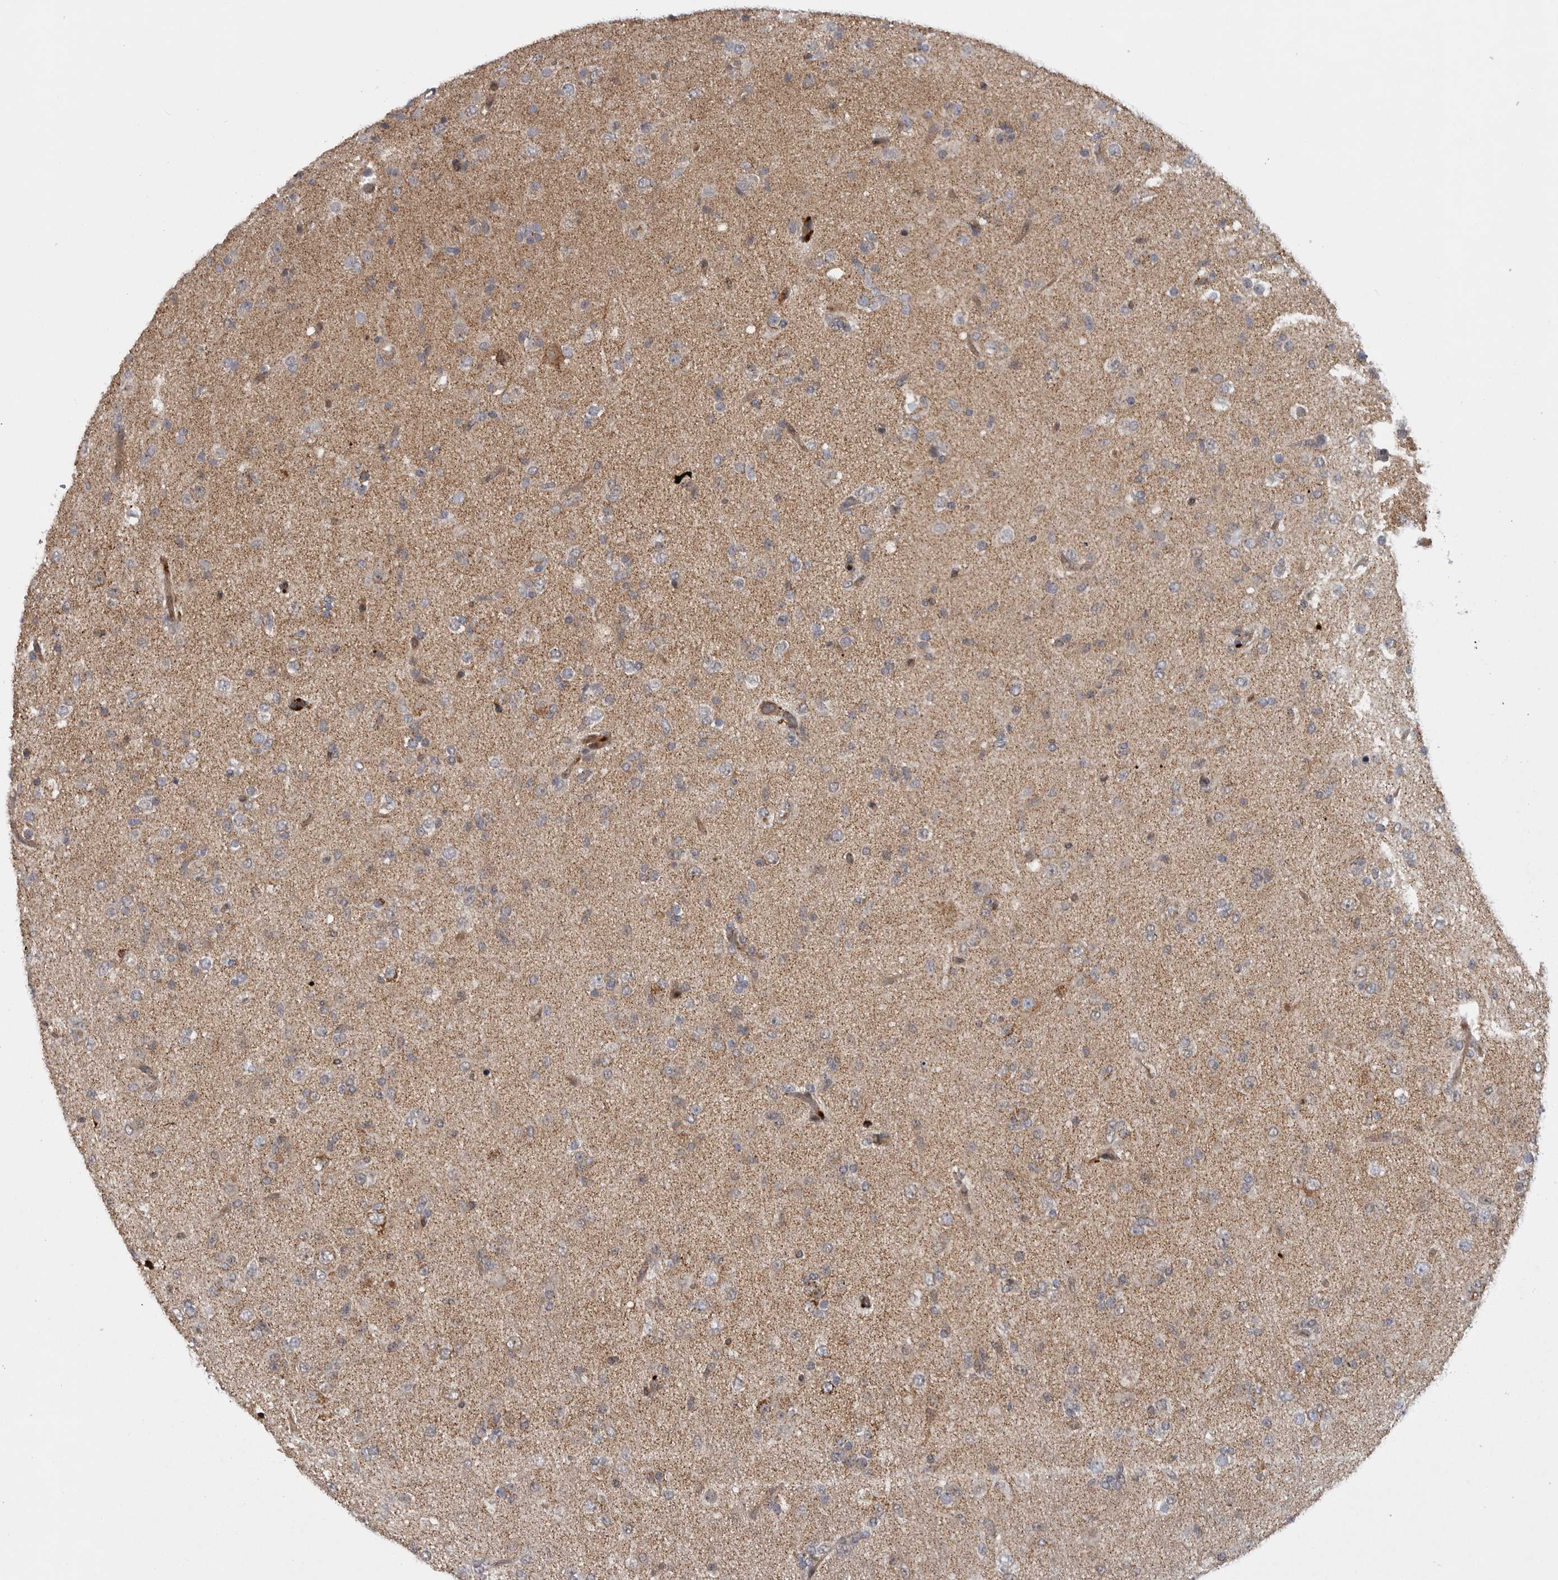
{"staining": {"intensity": "weak", "quantity": "<25%", "location": "cytoplasmic/membranous"}, "tissue": "glioma", "cell_type": "Tumor cells", "image_type": "cancer", "snomed": [{"axis": "morphology", "description": "Glioma, malignant, Low grade"}, {"axis": "topography", "description": "Brain"}], "caption": "This is an immunohistochemistry (IHC) photomicrograph of human glioma. There is no staining in tumor cells.", "gene": "TMPRSS11F", "patient": {"sex": "male", "age": 65}}